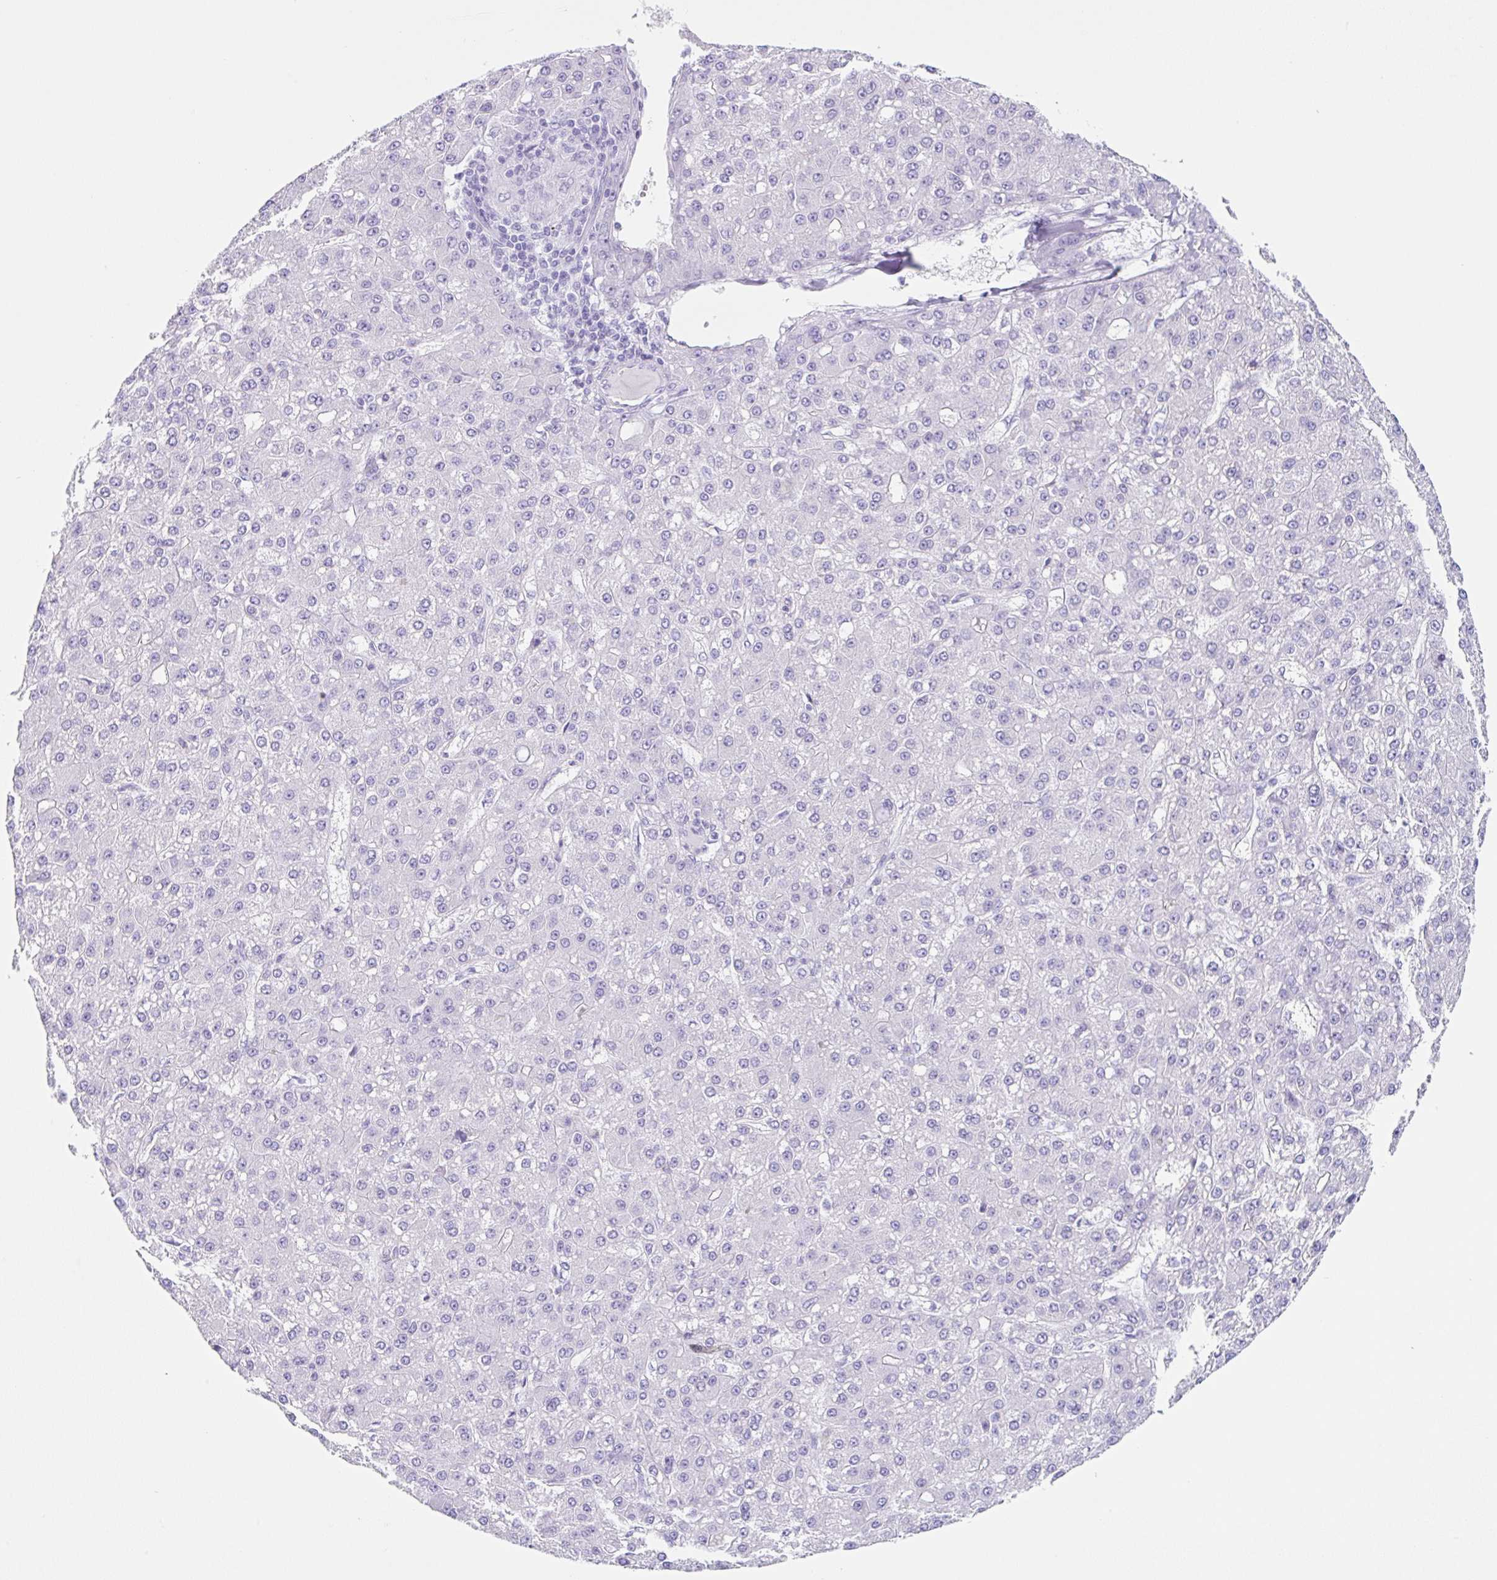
{"staining": {"intensity": "negative", "quantity": "none", "location": "none"}, "tissue": "liver cancer", "cell_type": "Tumor cells", "image_type": "cancer", "snomed": [{"axis": "morphology", "description": "Carcinoma, Hepatocellular, NOS"}, {"axis": "topography", "description": "Liver"}], "caption": "This is an IHC photomicrograph of liver hepatocellular carcinoma. There is no positivity in tumor cells.", "gene": "CLDND2", "patient": {"sex": "male", "age": 67}}